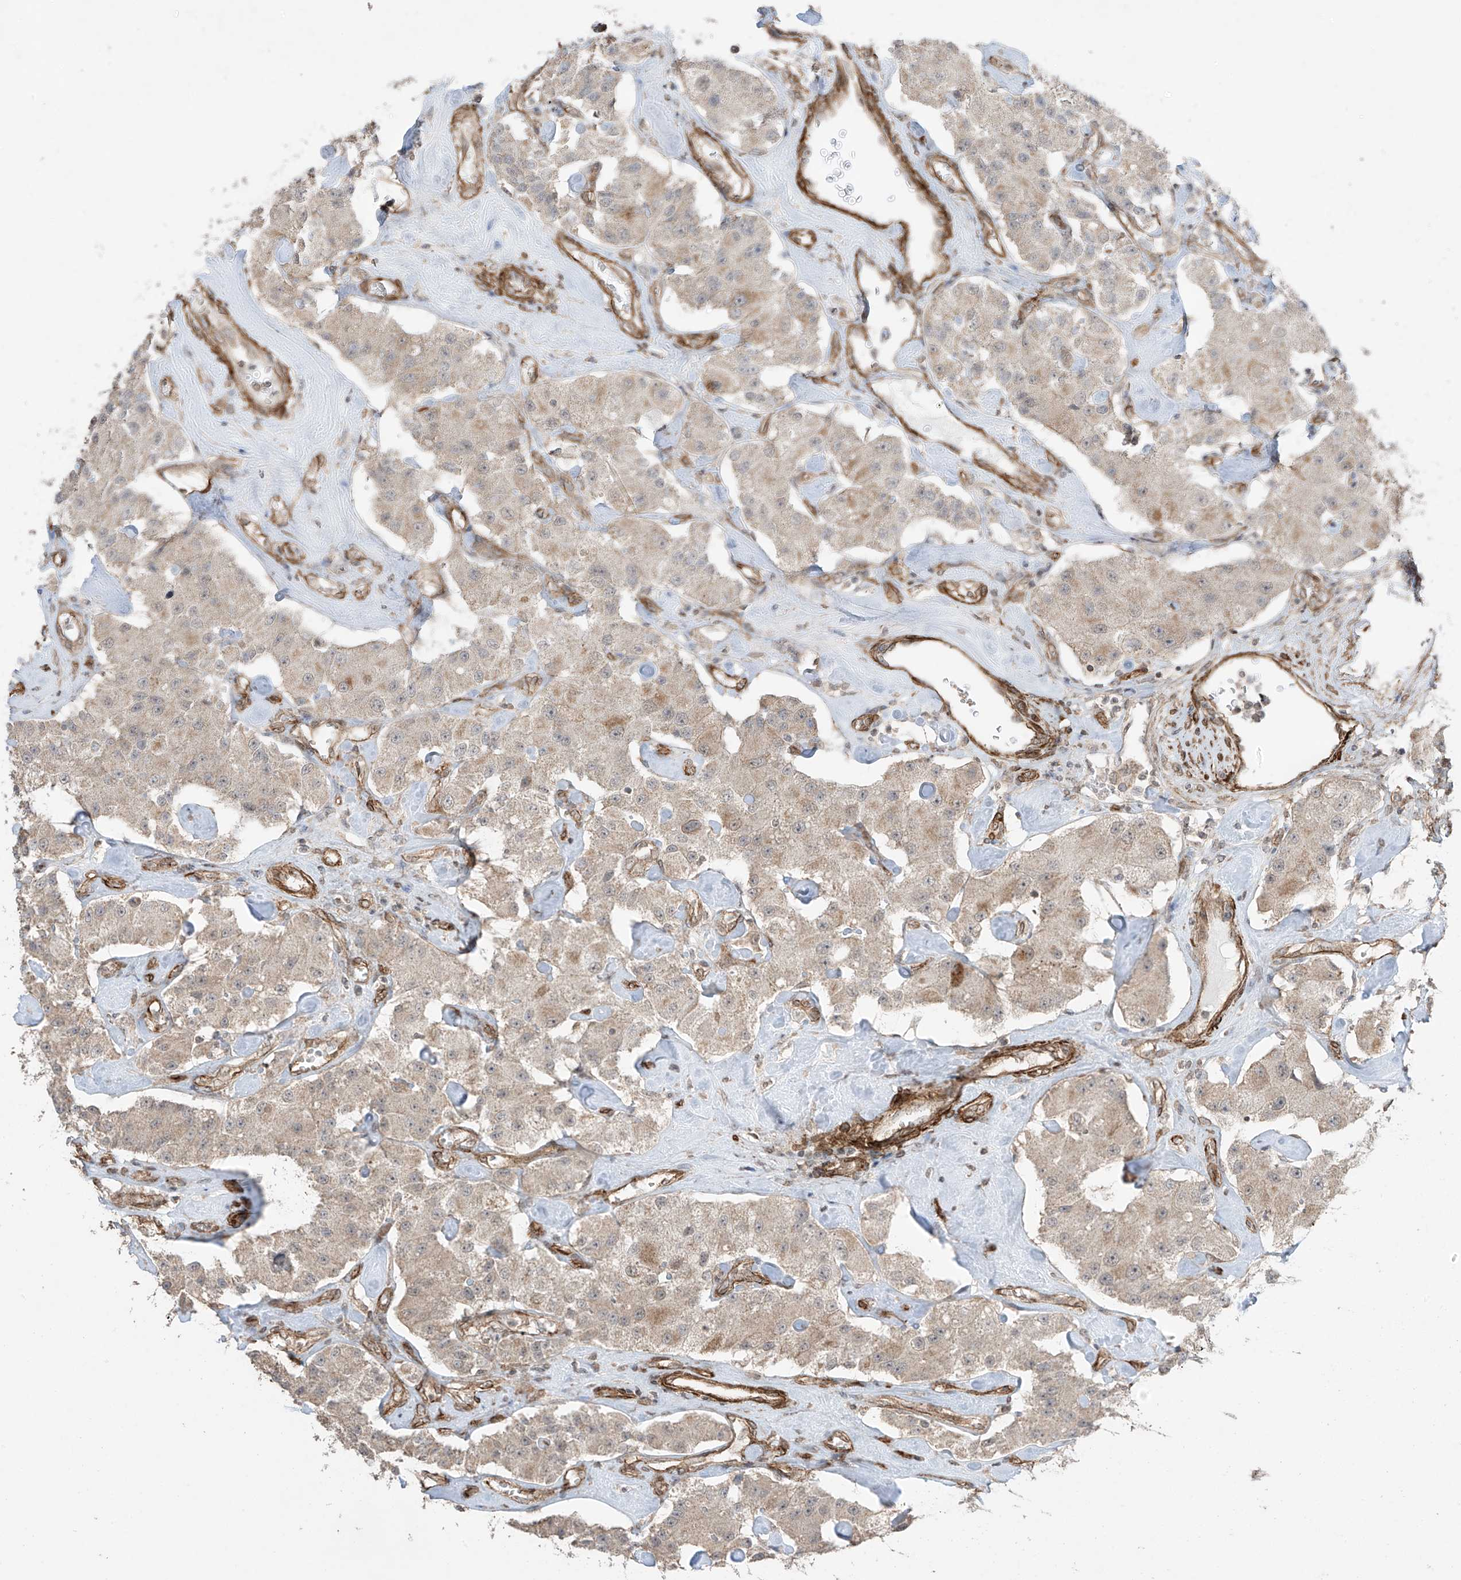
{"staining": {"intensity": "weak", "quantity": "25%-75%", "location": "cytoplasmic/membranous"}, "tissue": "carcinoid", "cell_type": "Tumor cells", "image_type": "cancer", "snomed": [{"axis": "morphology", "description": "Carcinoid, malignant, NOS"}, {"axis": "topography", "description": "Pancreas"}], "caption": "This micrograph reveals immunohistochemistry staining of carcinoid, with low weak cytoplasmic/membranous staining in about 25%-75% of tumor cells.", "gene": "TTLL5", "patient": {"sex": "male", "age": 41}}